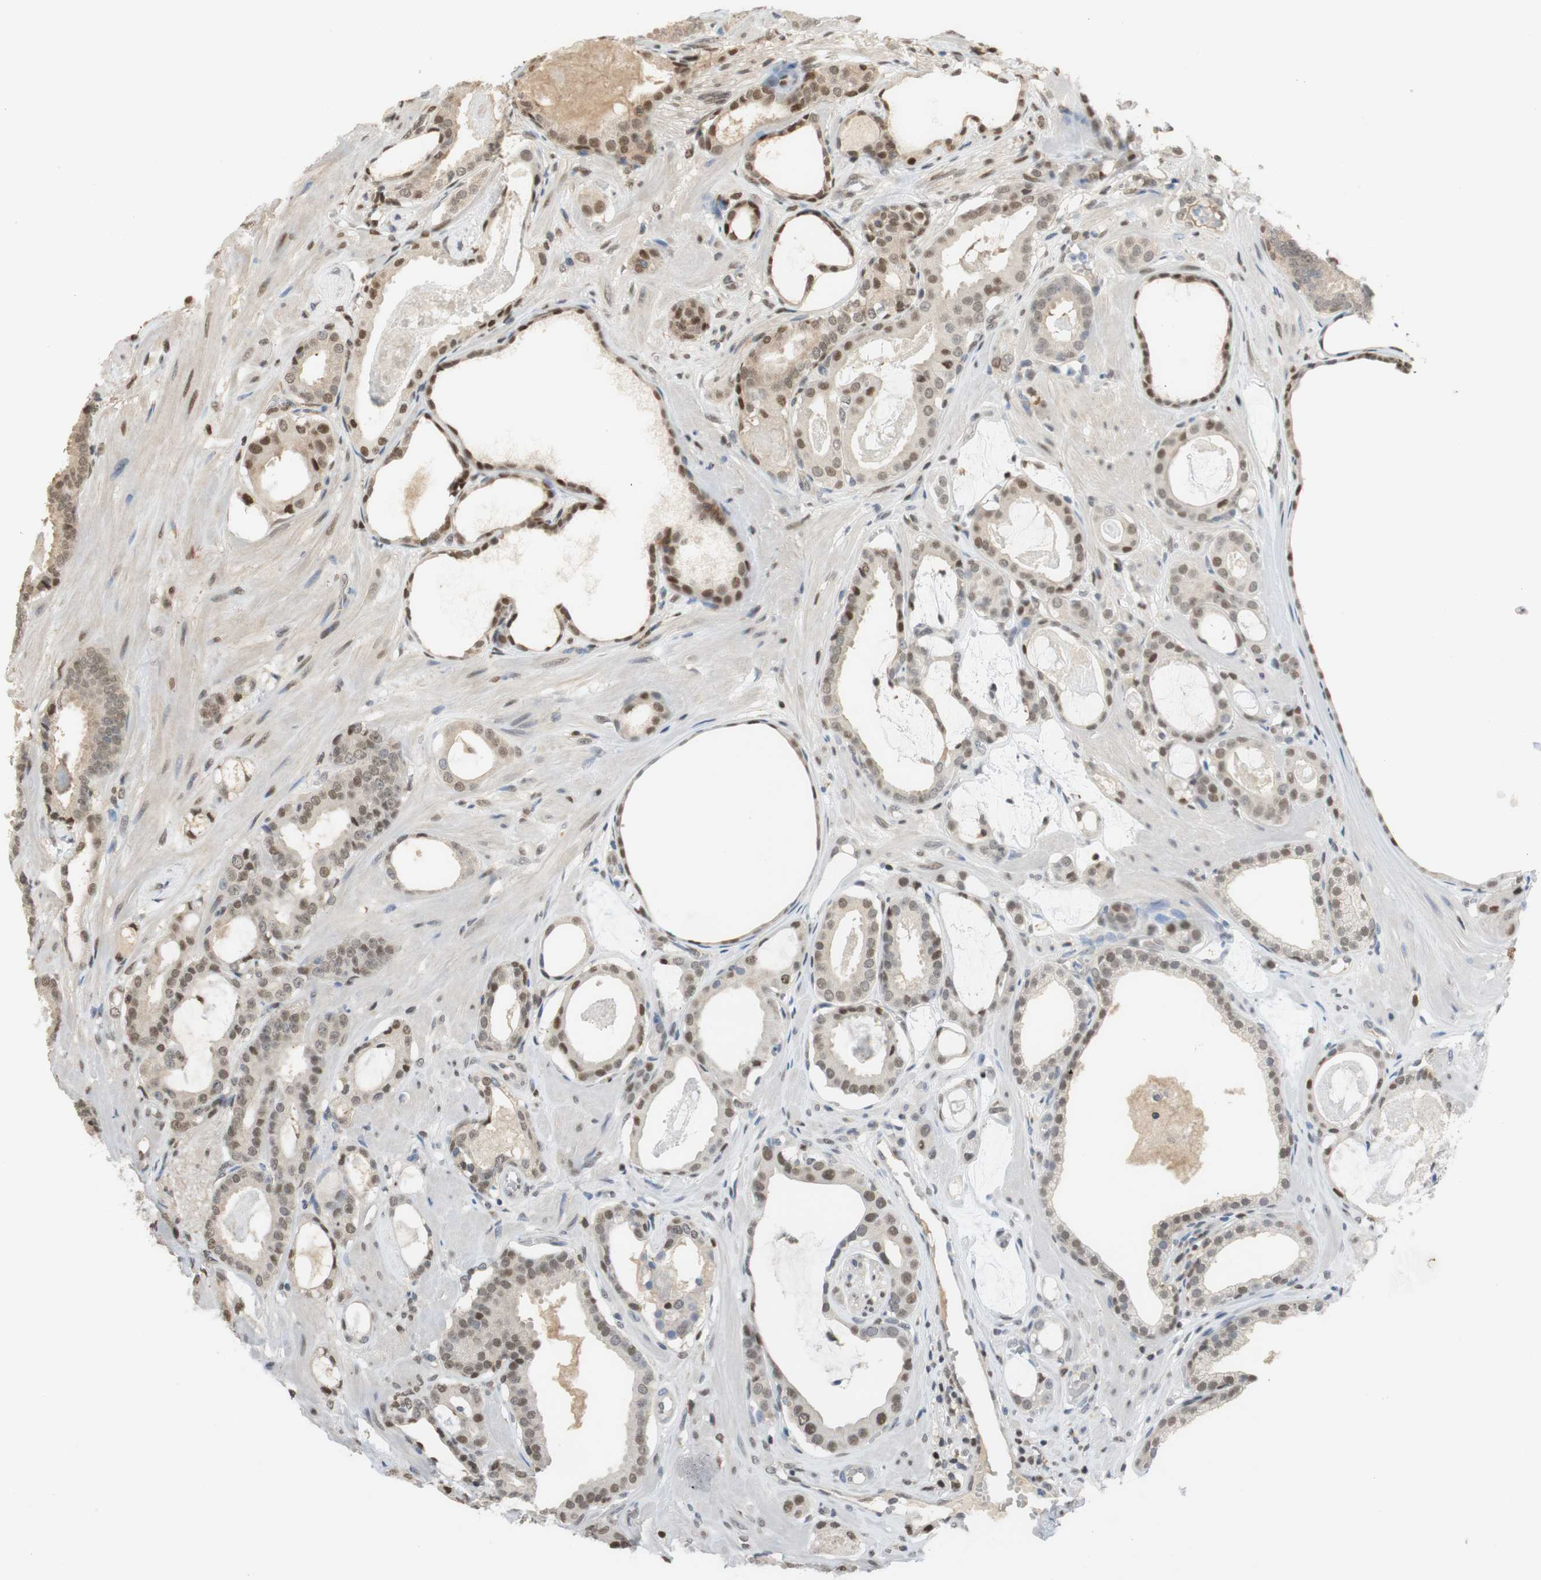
{"staining": {"intensity": "moderate", "quantity": "25%-75%", "location": "cytoplasmic/membranous,nuclear"}, "tissue": "prostate cancer", "cell_type": "Tumor cells", "image_type": "cancer", "snomed": [{"axis": "morphology", "description": "Adenocarcinoma, Low grade"}, {"axis": "topography", "description": "Prostate"}], "caption": "Tumor cells demonstrate moderate cytoplasmic/membranous and nuclear positivity in about 25%-75% of cells in prostate adenocarcinoma (low-grade).", "gene": "NAP1L4", "patient": {"sex": "male", "age": 53}}